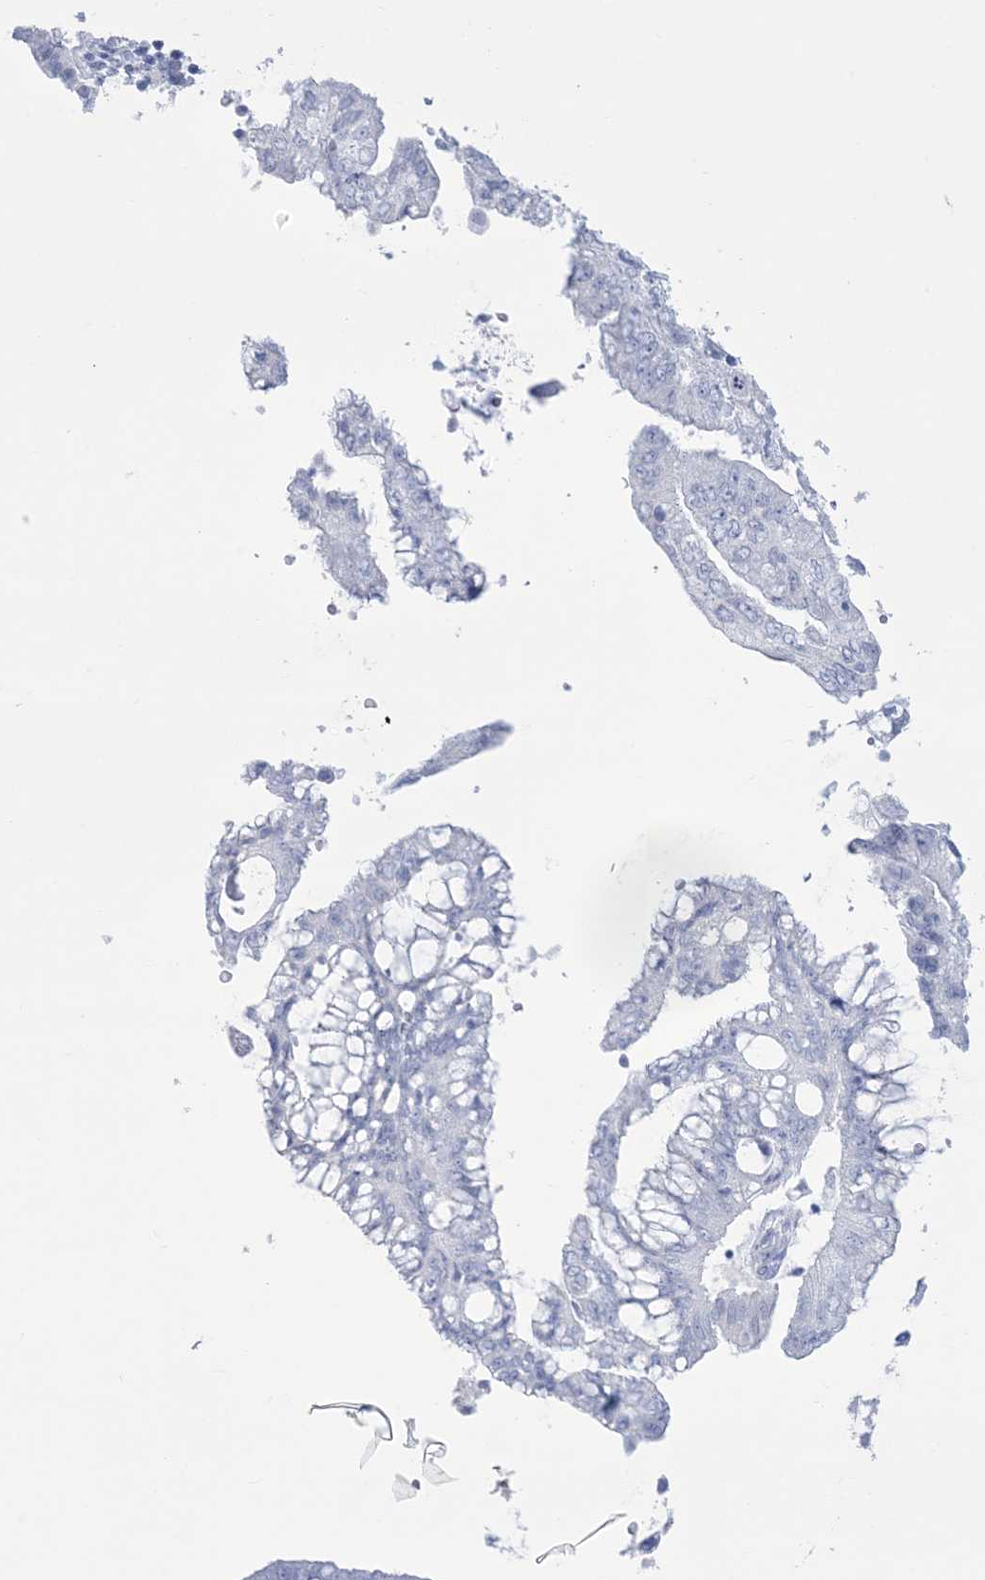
{"staining": {"intensity": "negative", "quantity": "none", "location": "none"}, "tissue": "pancreatic cancer", "cell_type": "Tumor cells", "image_type": "cancer", "snomed": [{"axis": "morphology", "description": "Adenocarcinoma, NOS"}, {"axis": "topography", "description": "Pancreas"}], "caption": "Photomicrograph shows no protein positivity in tumor cells of pancreatic adenocarcinoma tissue. (Brightfield microscopy of DAB immunohistochemistry (IHC) at high magnification).", "gene": "RBP2", "patient": {"sex": "female", "age": 73}}